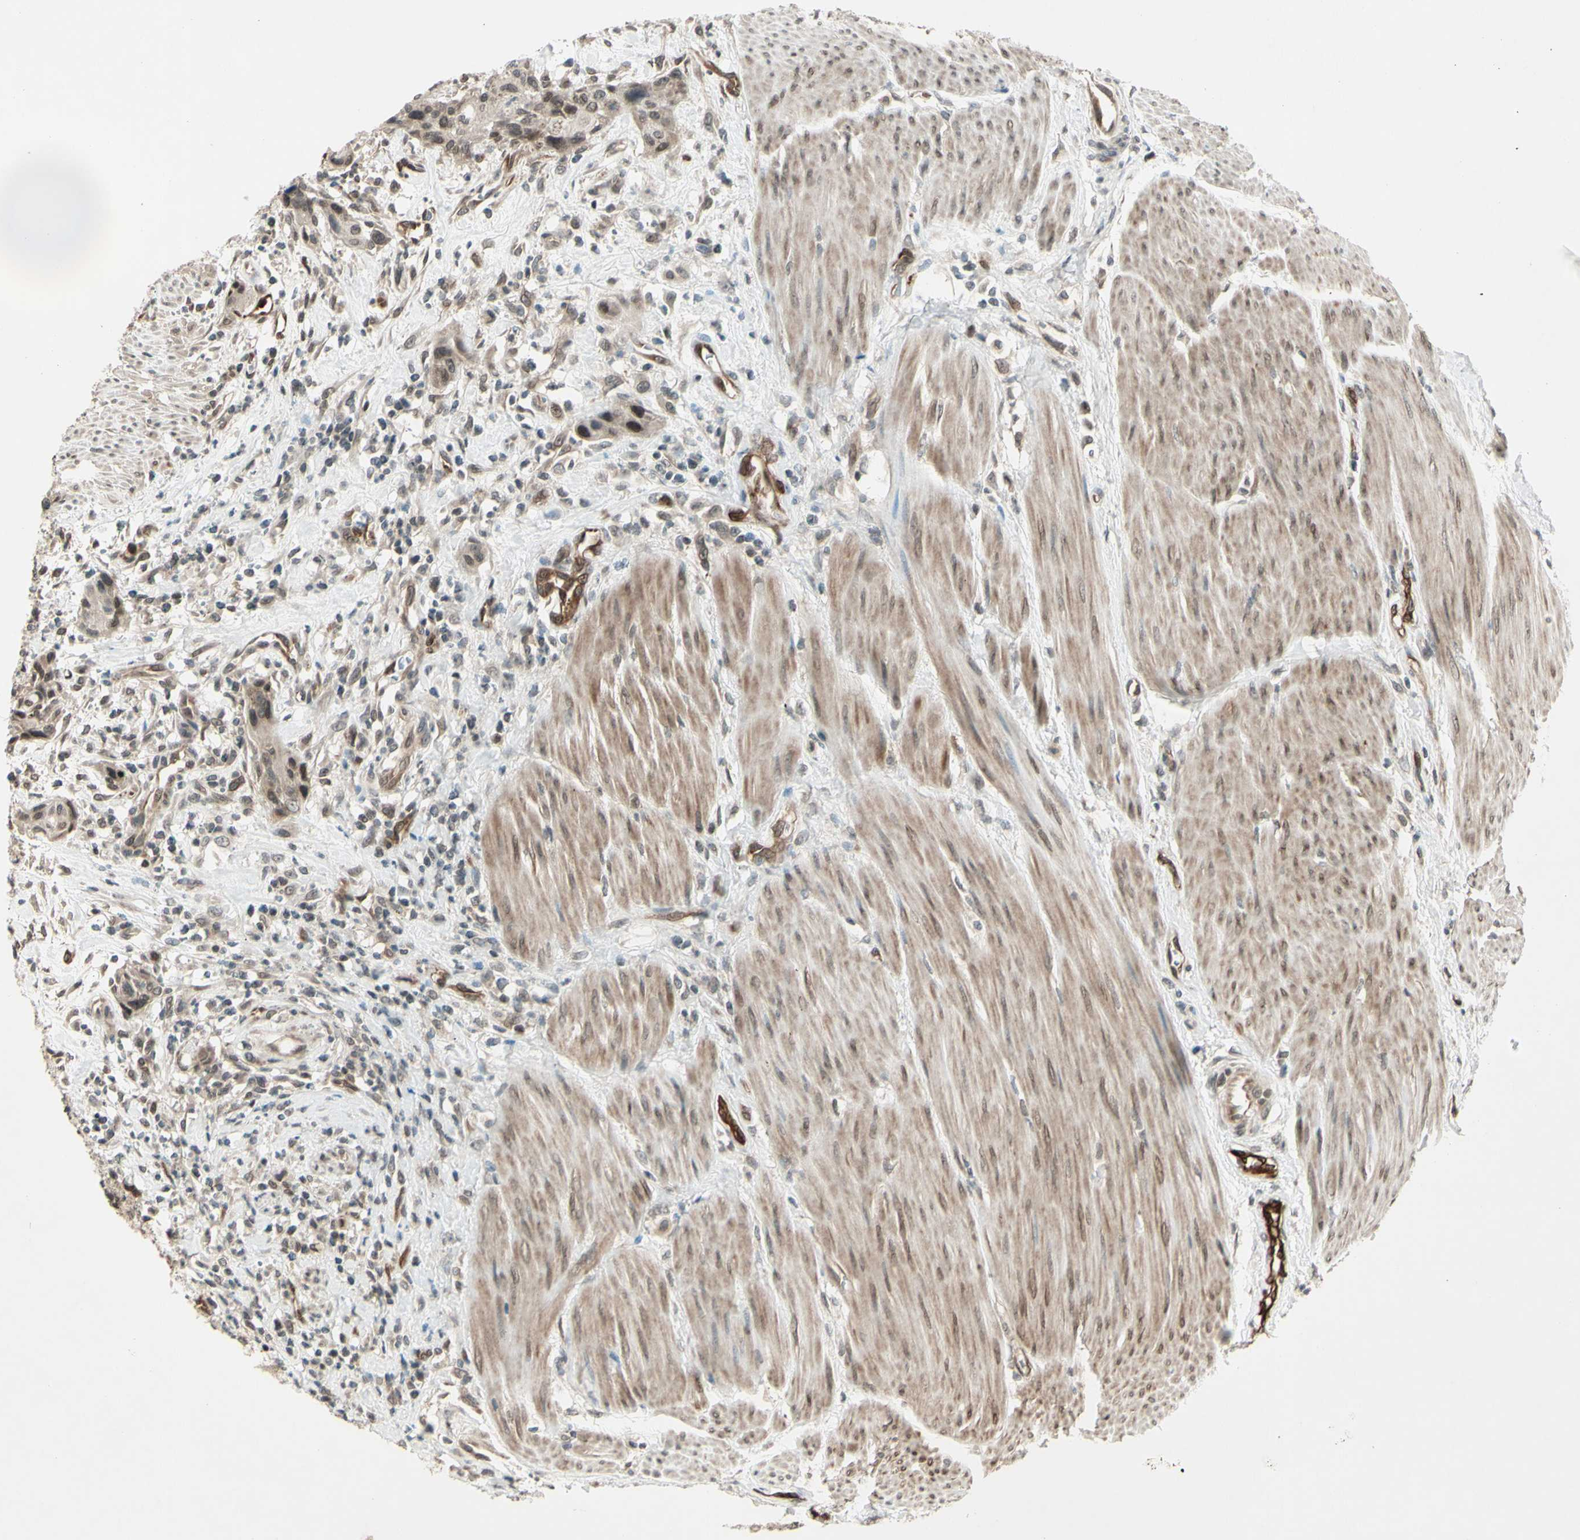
{"staining": {"intensity": "weak", "quantity": ">75%", "location": "cytoplasmic/membranous,nuclear"}, "tissue": "urothelial cancer", "cell_type": "Tumor cells", "image_type": "cancer", "snomed": [{"axis": "morphology", "description": "Urothelial carcinoma, High grade"}, {"axis": "topography", "description": "Urinary bladder"}], "caption": "Human urothelial carcinoma (high-grade) stained with a brown dye demonstrates weak cytoplasmic/membranous and nuclear positive staining in approximately >75% of tumor cells.", "gene": "MLF2", "patient": {"sex": "male", "age": 35}}